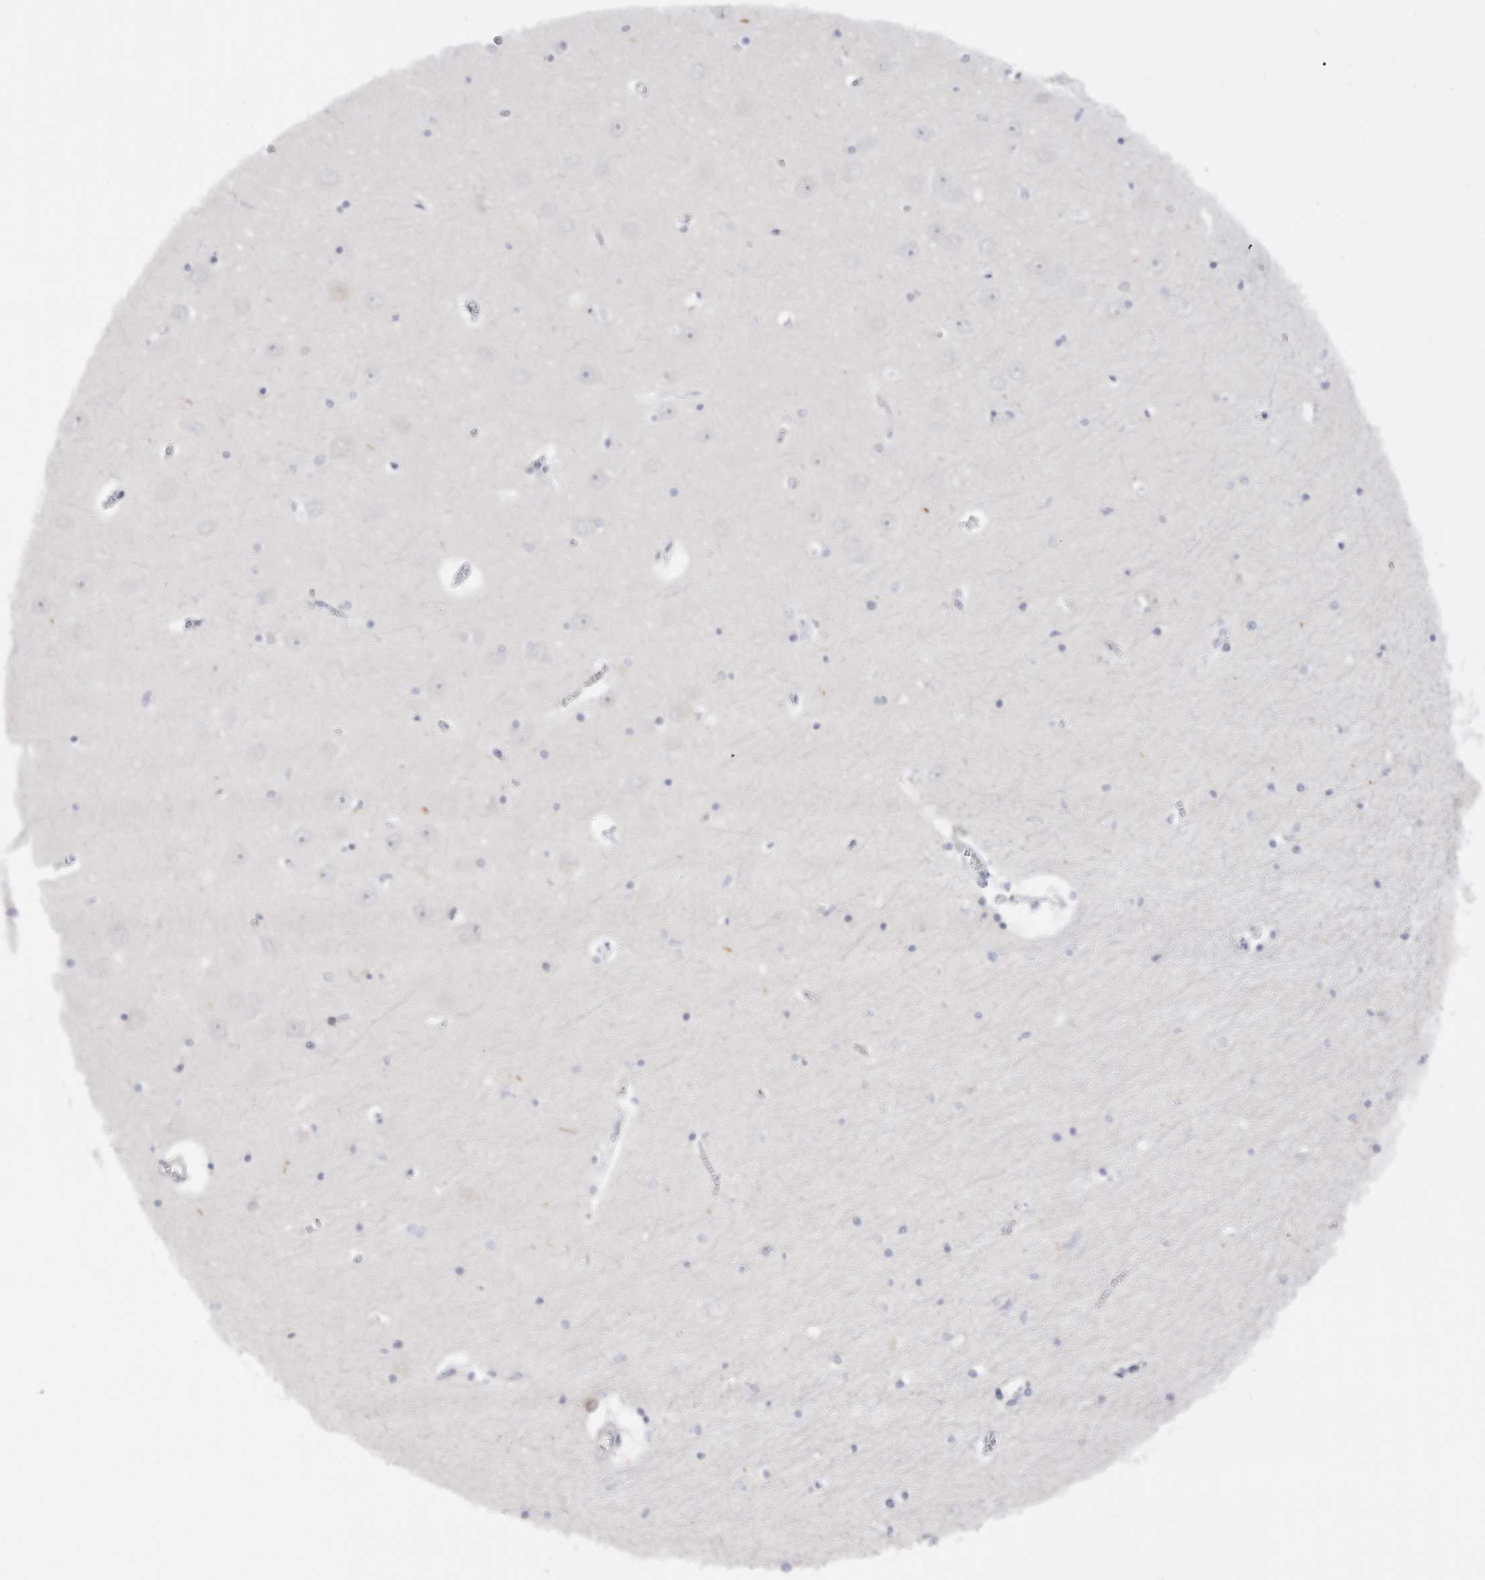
{"staining": {"intensity": "negative", "quantity": "none", "location": "none"}, "tissue": "hippocampus", "cell_type": "Glial cells", "image_type": "normal", "snomed": [{"axis": "morphology", "description": "Normal tissue, NOS"}, {"axis": "topography", "description": "Hippocampus"}], "caption": "Immunohistochemistry (IHC) of normal human hippocampus displays no expression in glial cells.", "gene": "C9orf50", "patient": {"sex": "male", "age": 70}}